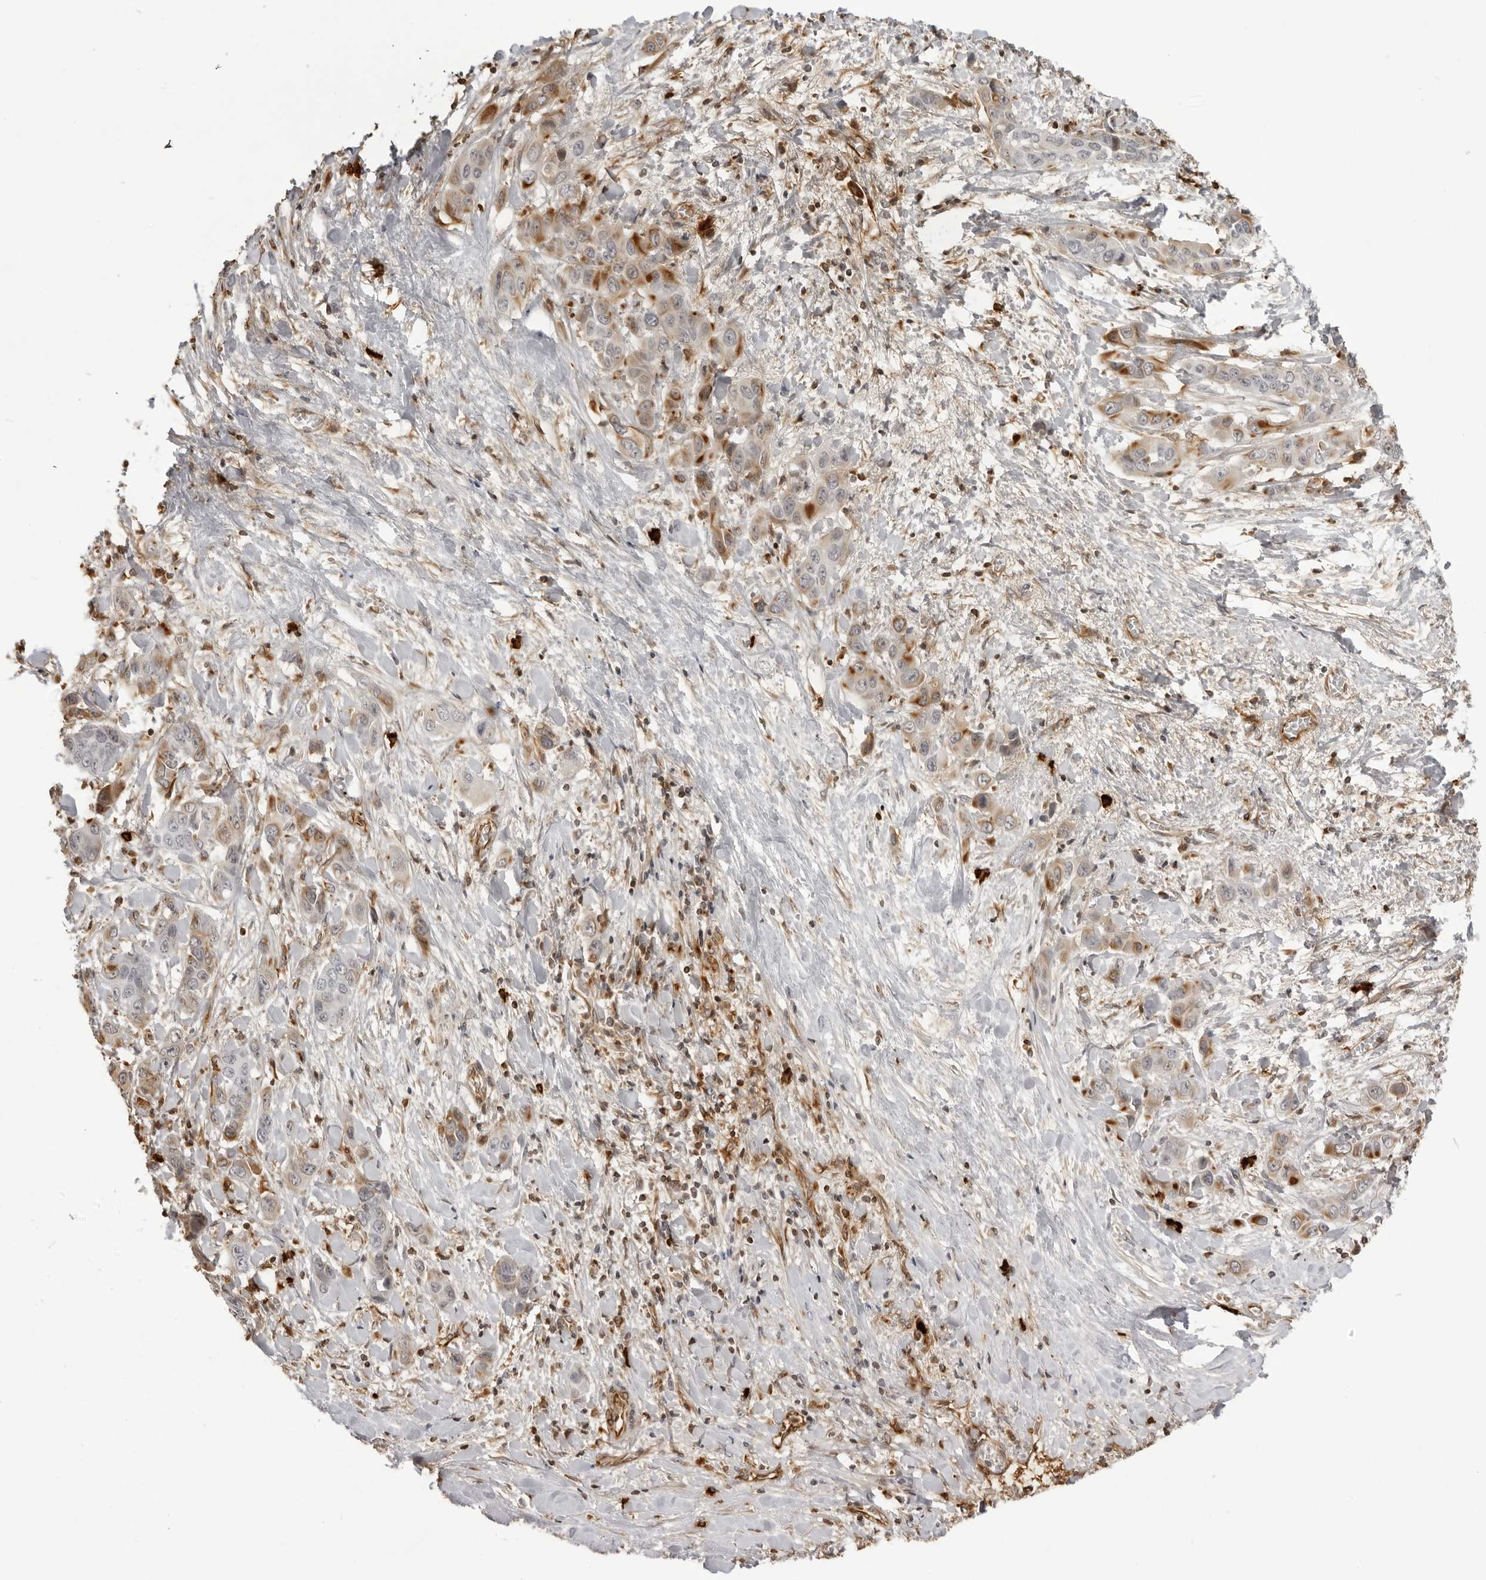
{"staining": {"intensity": "moderate", "quantity": "<25%", "location": "cytoplasmic/membranous"}, "tissue": "liver cancer", "cell_type": "Tumor cells", "image_type": "cancer", "snomed": [{"axis": "morphology", "description": "Cholangiocarcinoma"}, {"axis": "topography", "description": "Liver"}], "caption": "The histopathology image demonstrates staining of cholangiocarcinoma (liver), revealing moderate cytoplasmic/membranous protein staining (brown color) within tumor cells.", "gene": "DYNLT5", "patient": {"sex": "female", "age": 52}}